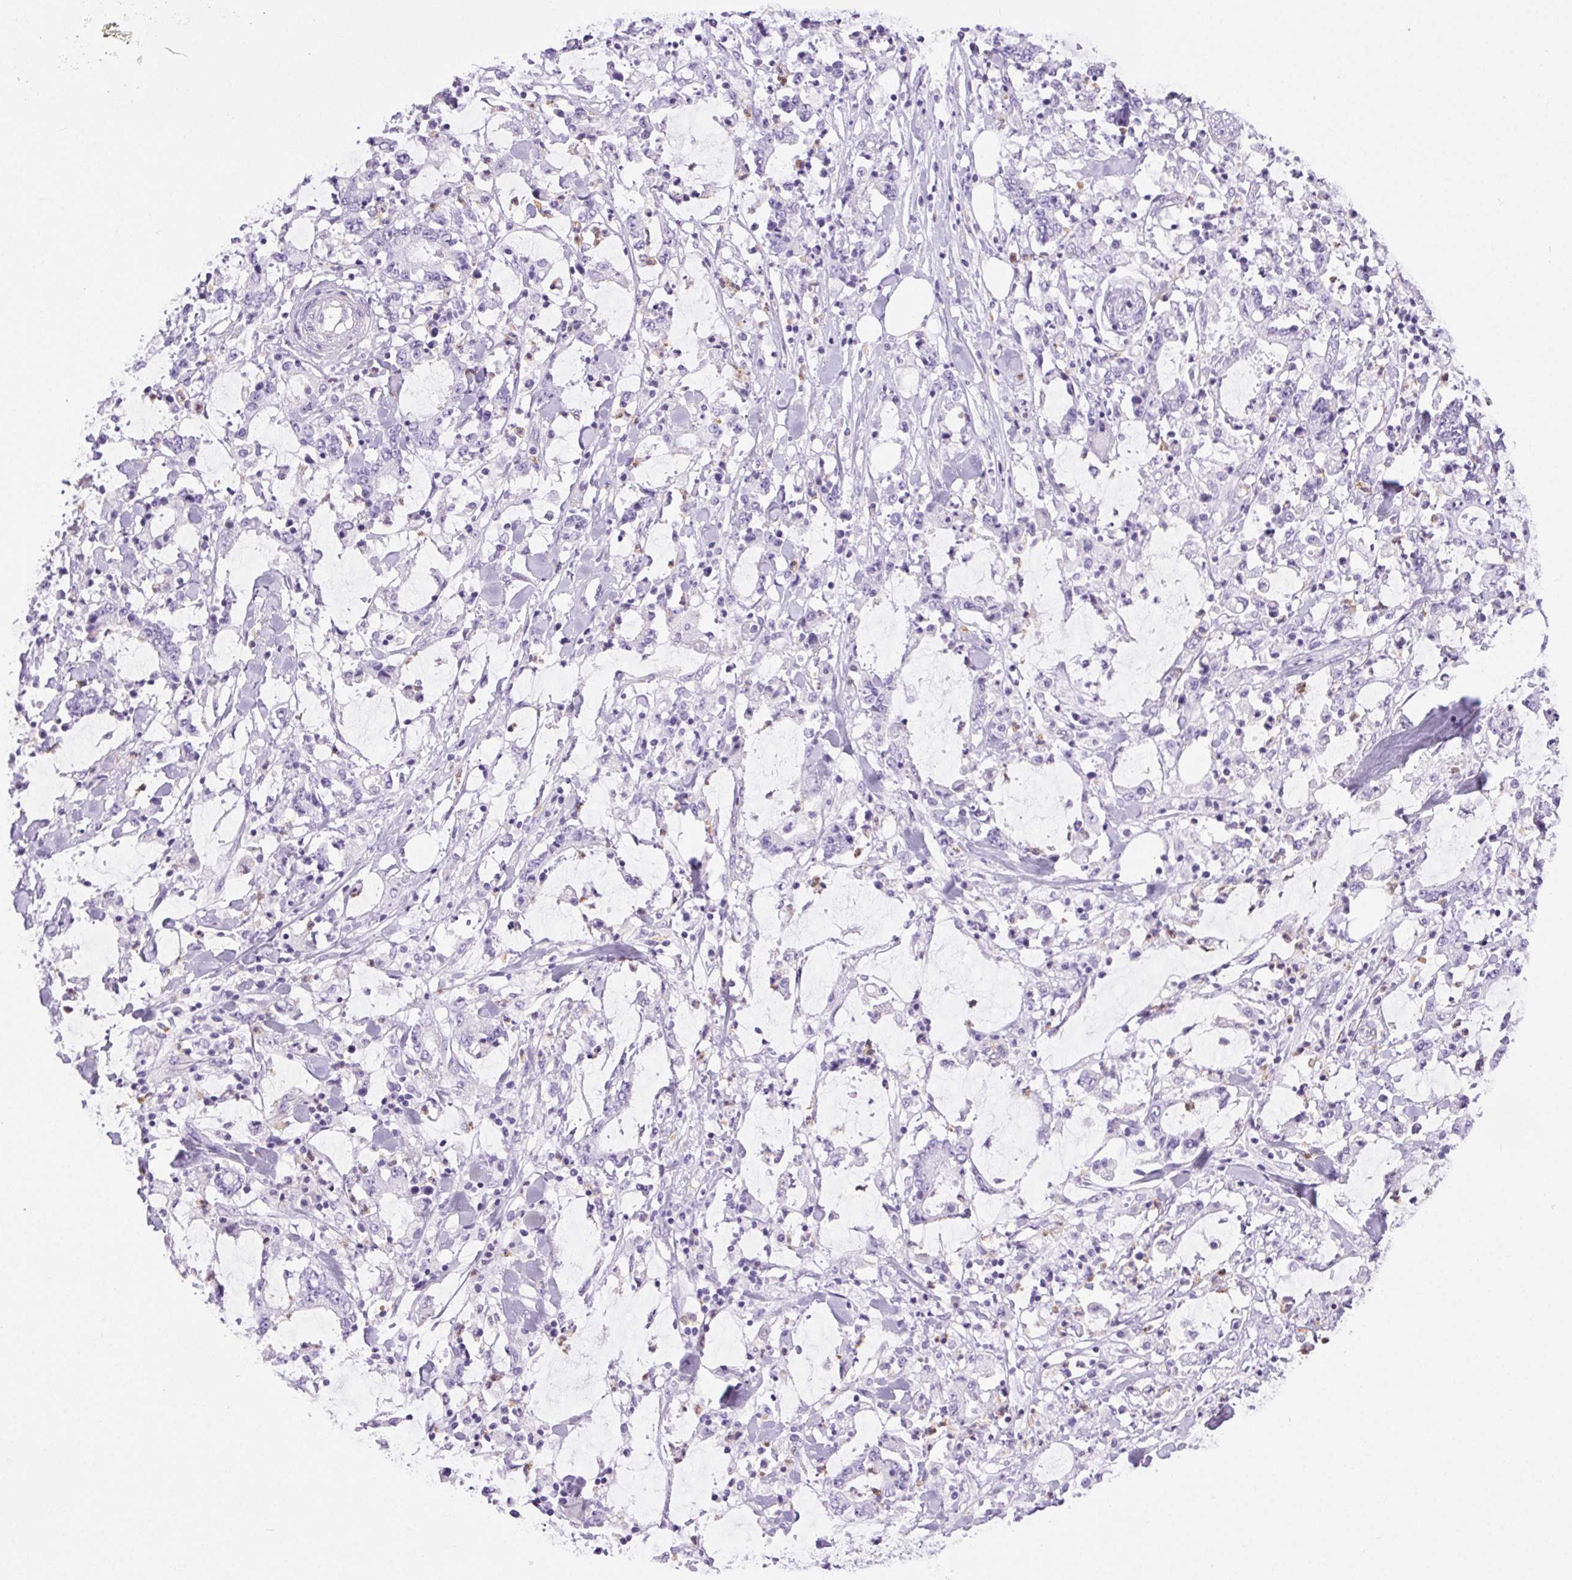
{"staining": {"intensity": "negative", "quantity": "none", "location": "none"}, "tissue": "stomach cancer", "cell_type": "Tumor cells", "image_type": "cancer", "snomed": [{"axis": "morphology", "description": "Adenocarcinoma, NOS"}, {"axis": "topography", "description": "Stomach, upper"}], "caption": "DAB immunohistochemical staining of adenocarcinoma (stomach) exhibits no significant positivity in tumor cells.", "gene": "SHCBP1L", "patient": {"sex": "male", "age": 68}}